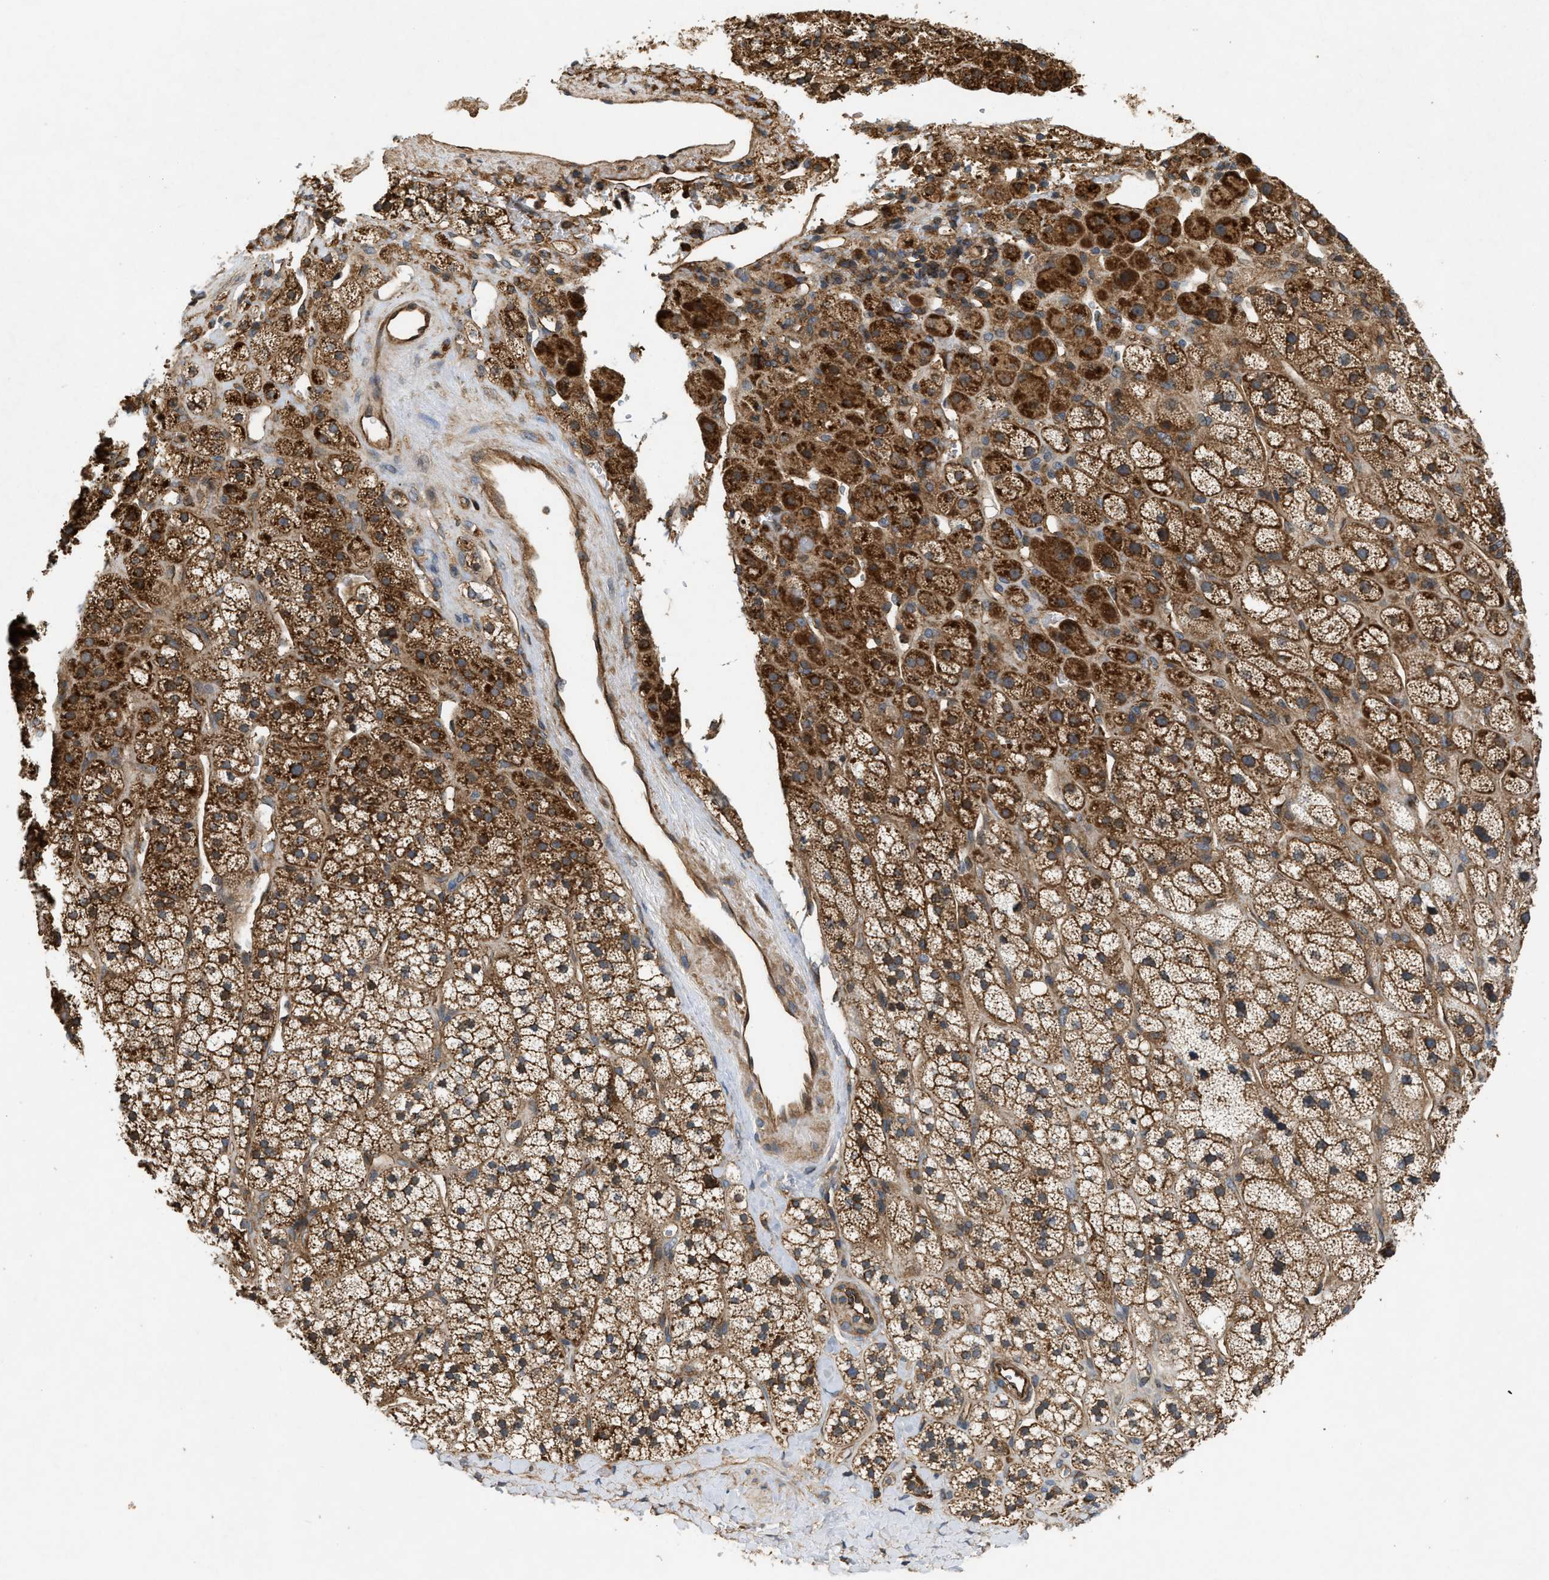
{"staining": {"intensity": "strong", "quantity": ">75%", "location": "cytoplasmic/membranous"}, "tissue": "adrenal gland", "cell_type": "Glandular cells", "image_type": "normal", "snomed": [{"axis": "morphology", "description": "Normal tissue, NOS"}, {"axis": "topography", "description": "Adrenal gland"}], "caption": "The histopathology image exhibits immunohistochemical staining of unremarkable adrenal gland. There is strong cytoplasmic/membranous expression is seen in about >75% of glandular cells.", "gene": "GNB4", "patient": {"sex": "male", "age": 56}}